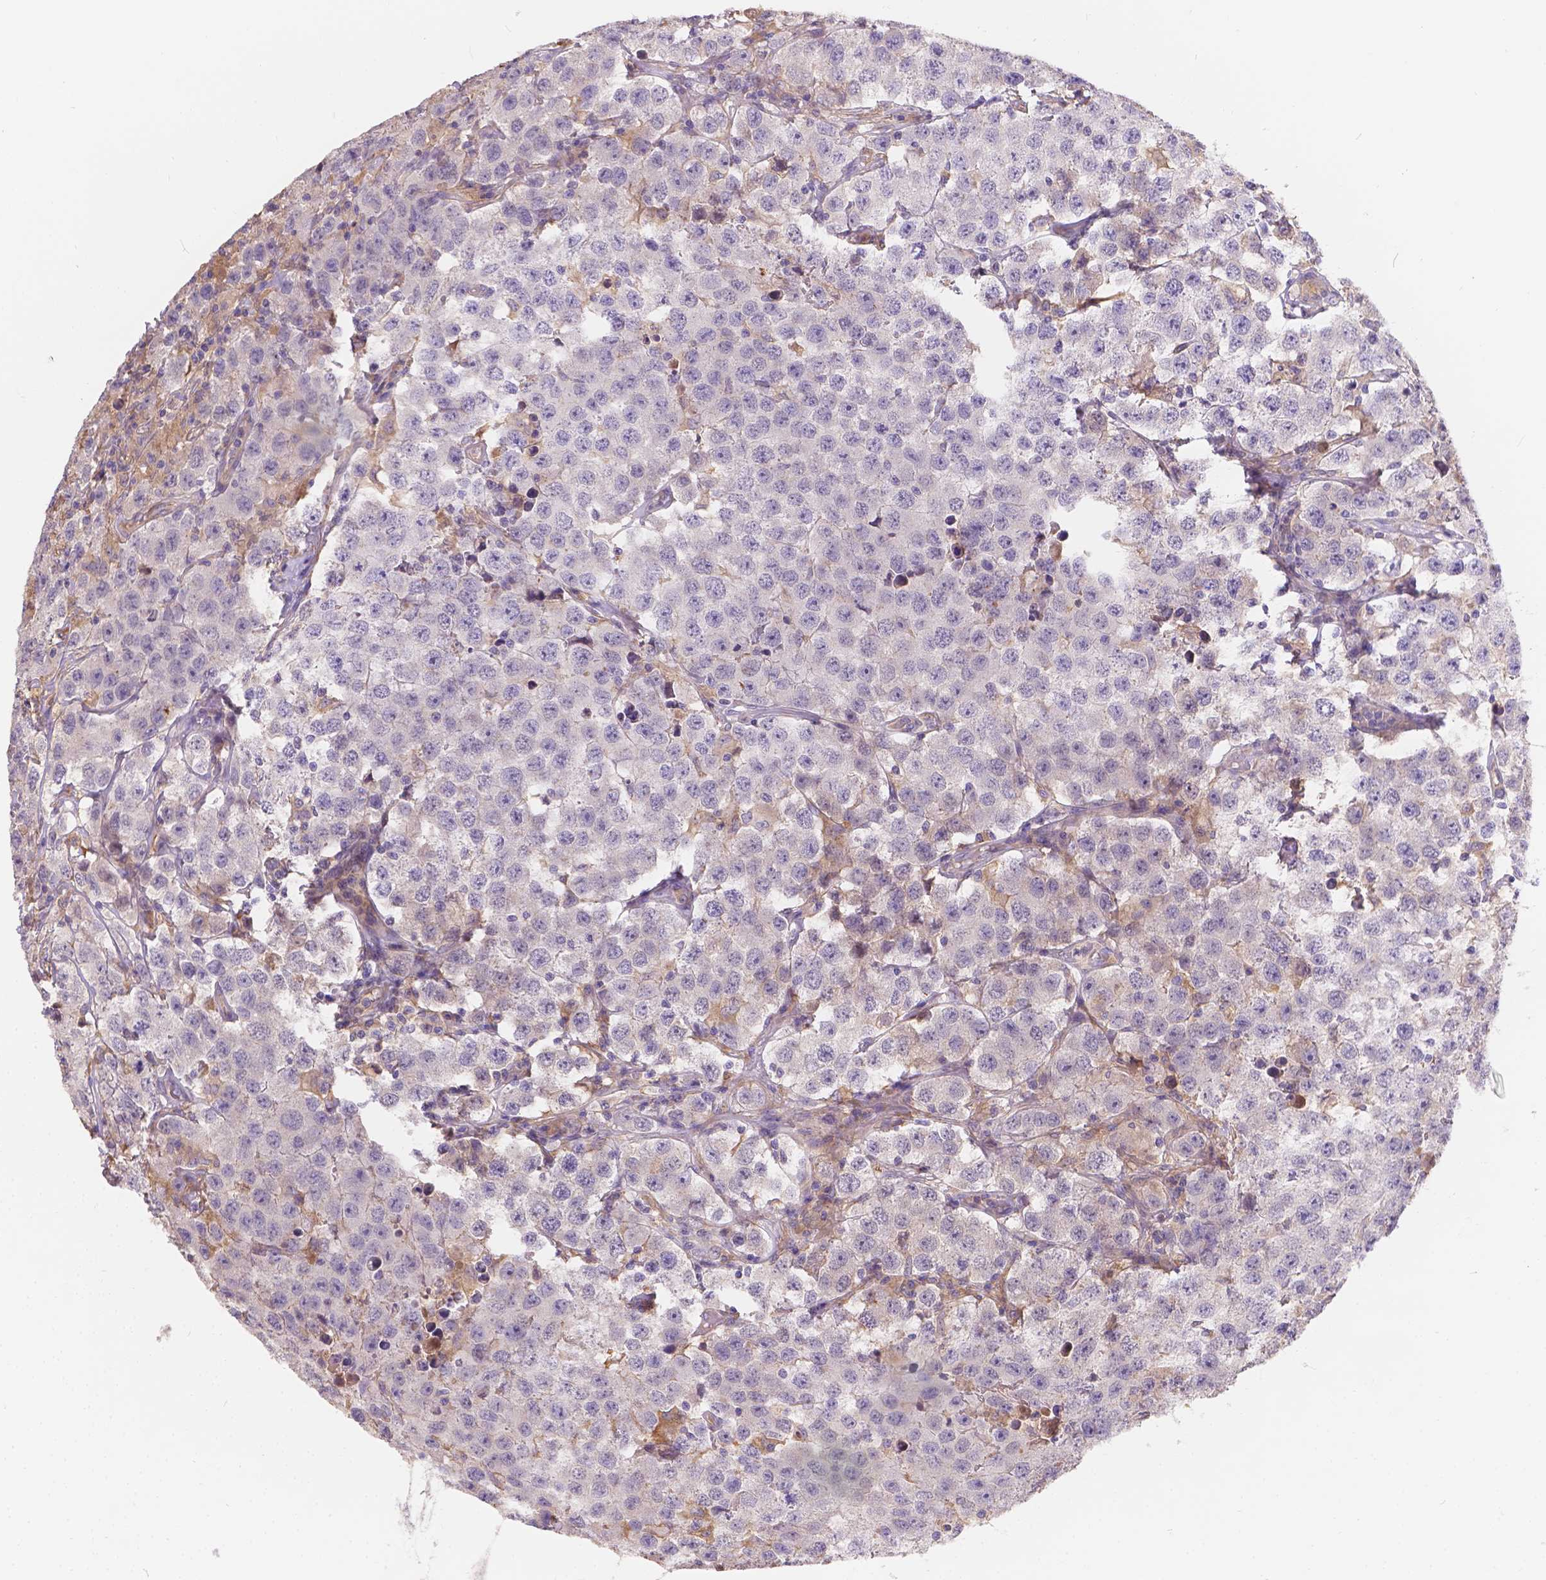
{"staining": {"intensity": "negative", "quantity": "none", "location": "none"}, "tissue": "testis cancer", "cell_type": "Tumor cells", "image_type": "cancer", "snomed": [{"axis": "morphology", "description": "Seminoma, NOS"}, {"axis": "topography", "description": "Testis"}], "caption": "Protein analysis of testis seminoma demonstrates no significant positivity in tumor cells.", "gene": "CDK10", "patient": {"sex": "male", "age": 52}}